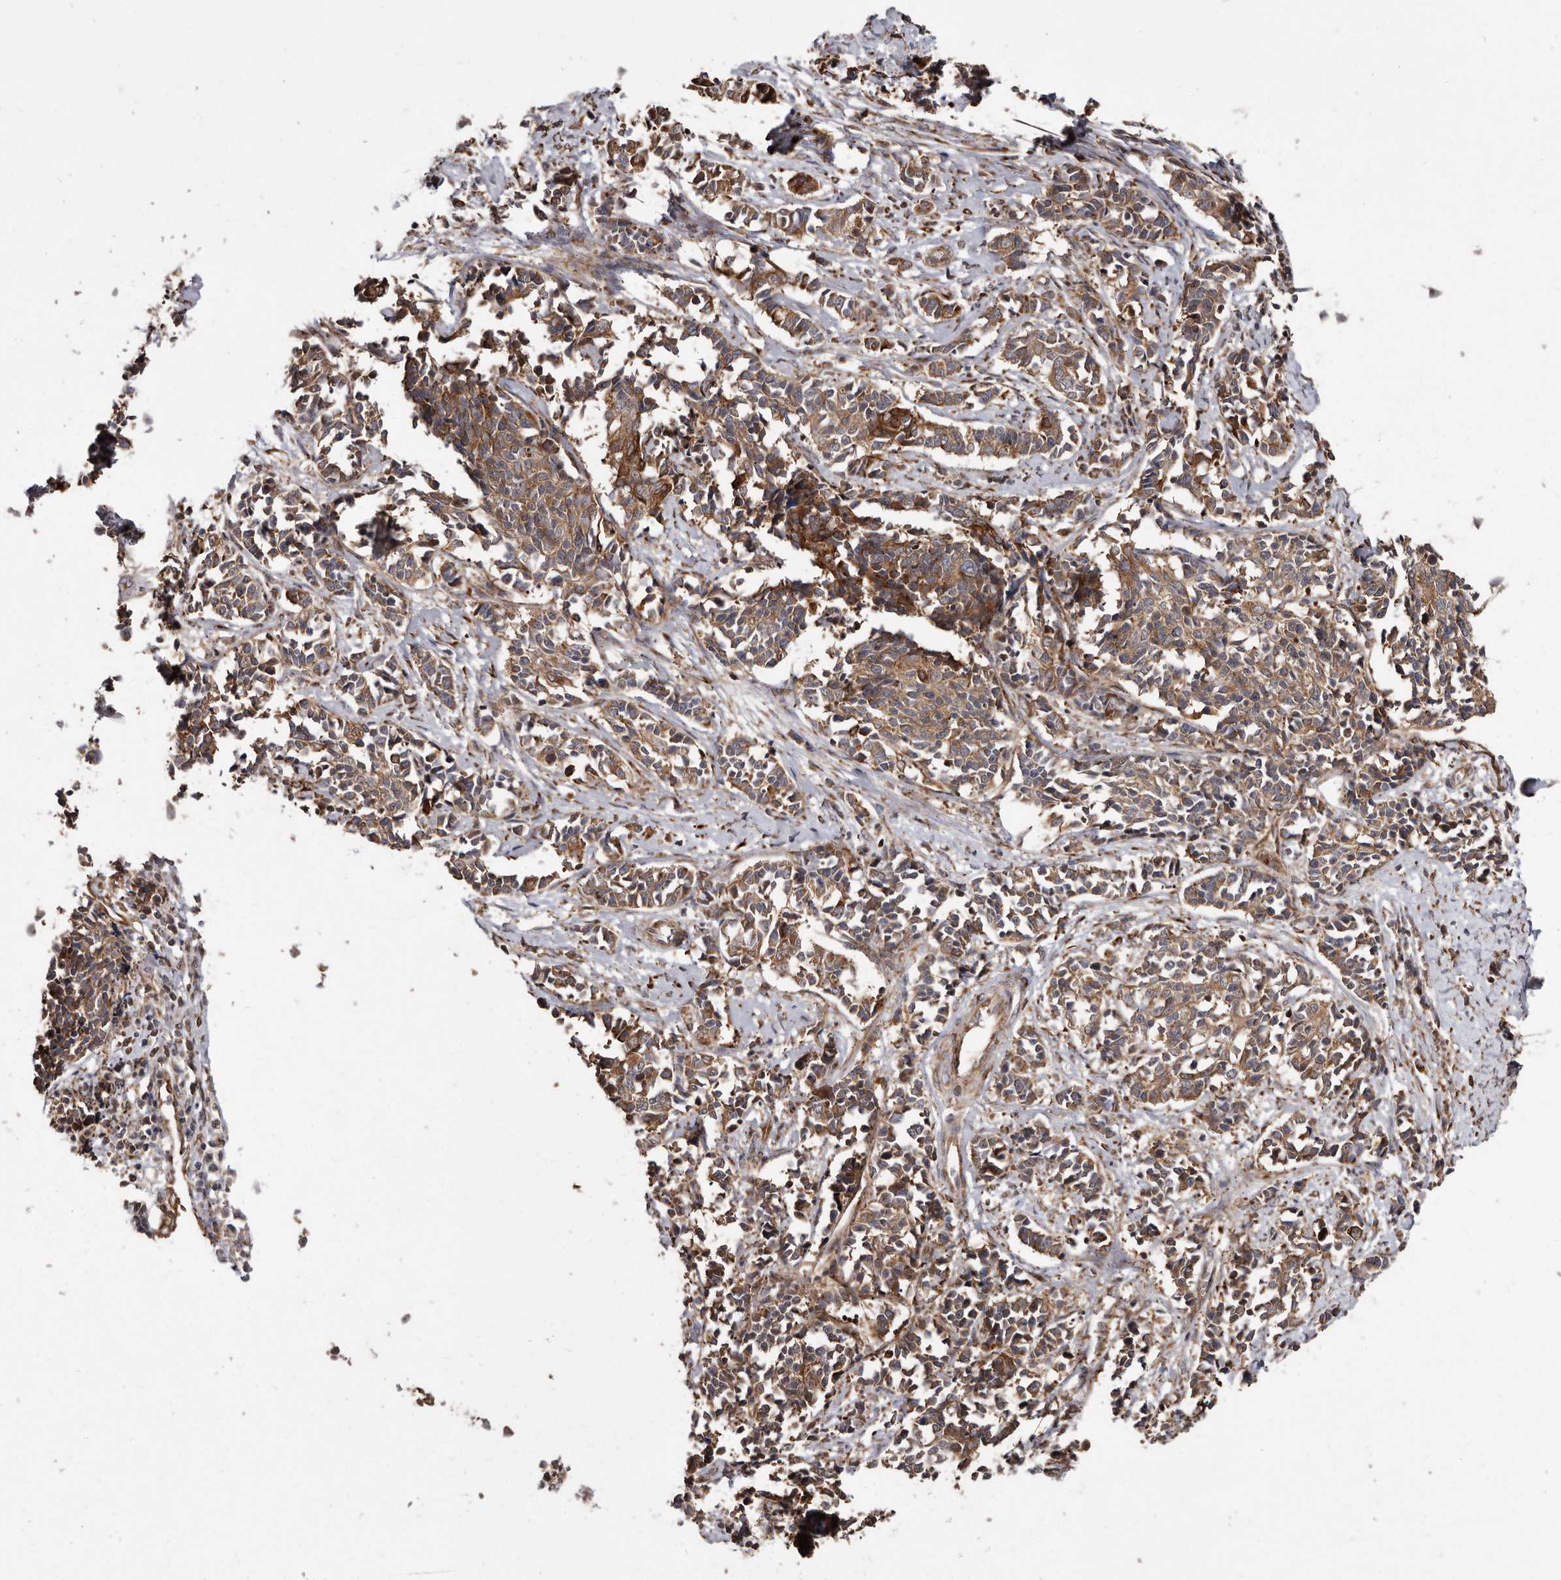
{"staining": {"intensity": "moderate", "quantity": ">75%", "location": "cytoplasmic/membranous"}, "tissue": "cervical cancer", "cell_type": "Tumor cells", "image_type": "cancer", "snomed": [{"axis": "morphology", "description": "Normal tissue, NOS"}, {"axis": "morphology", "description": "Squamous cell carcinoma, NOS"}, {"axis": "topography", "description": "Cervix"}], "caption": "The histopathology image displays immunohistochemical staining of cervical squamous cell carcinoma. There is moderate cytoplasmic/membranous staining is seen in approximately >75% of tumor cells.", "gene": "FLAD1", "patient": {"sex": "female", "age": 35}}